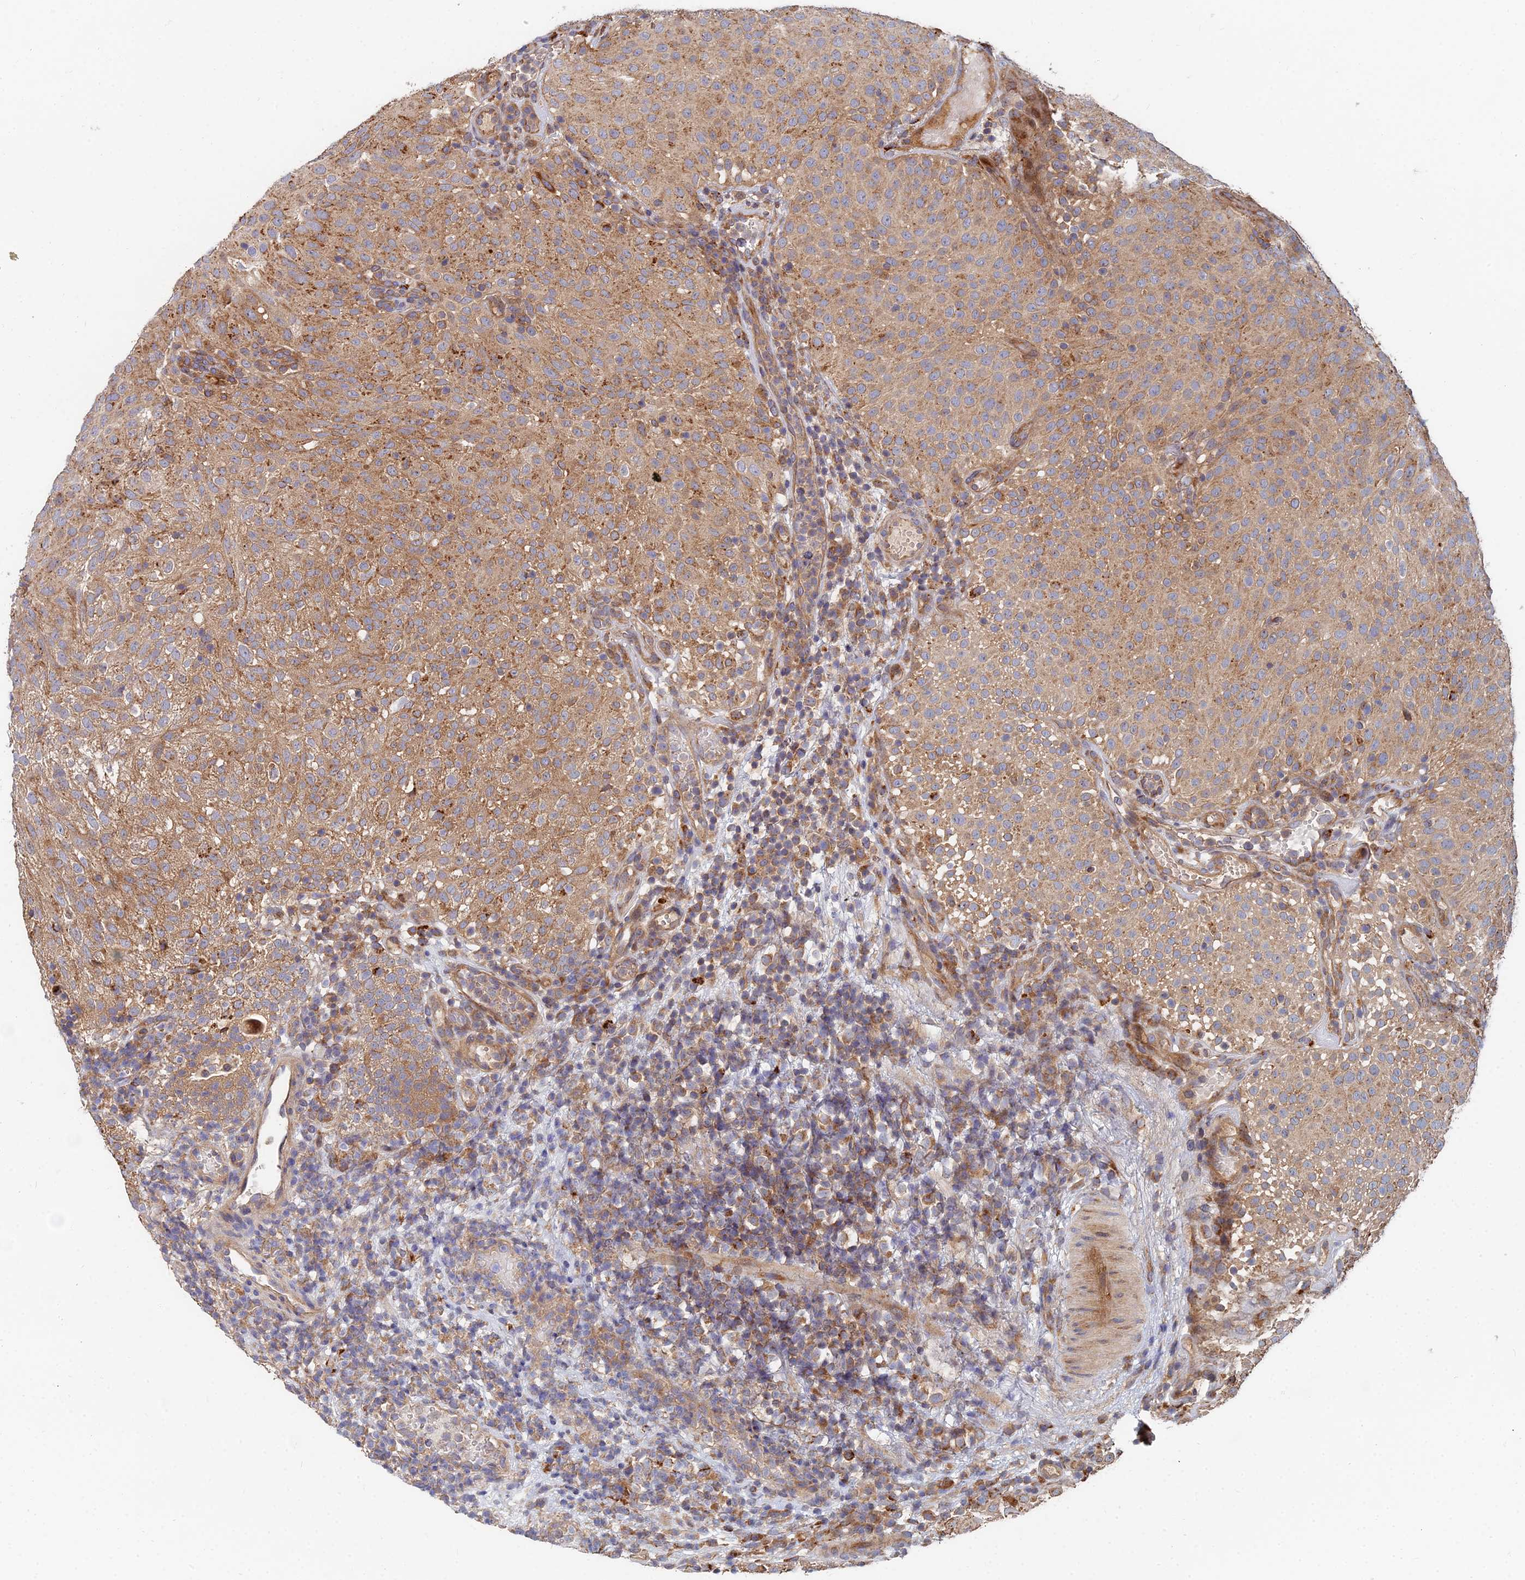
{"staining": {"intensity": "moderate", "quantity": ">75%", "location": "cytoplasmic/membranous"}, "tissue": "urothelial cancer", "cell_type": "Tumor cells", "image_type": "cancer", "snomed": [{"axis": "morphology", "description": "Urothelial carcinoma, Low grade"}, {"axis": "topography", "description": "Urinary bladder"}], "caption": "IHC (DAB) staining of human urothelial cancer reveals moderate cytoplasmic/membranous protein positivity in approximately >75% of tumor cells.", "gene": "CCZ1", "patient": {"sex": "male", "age": 78}}